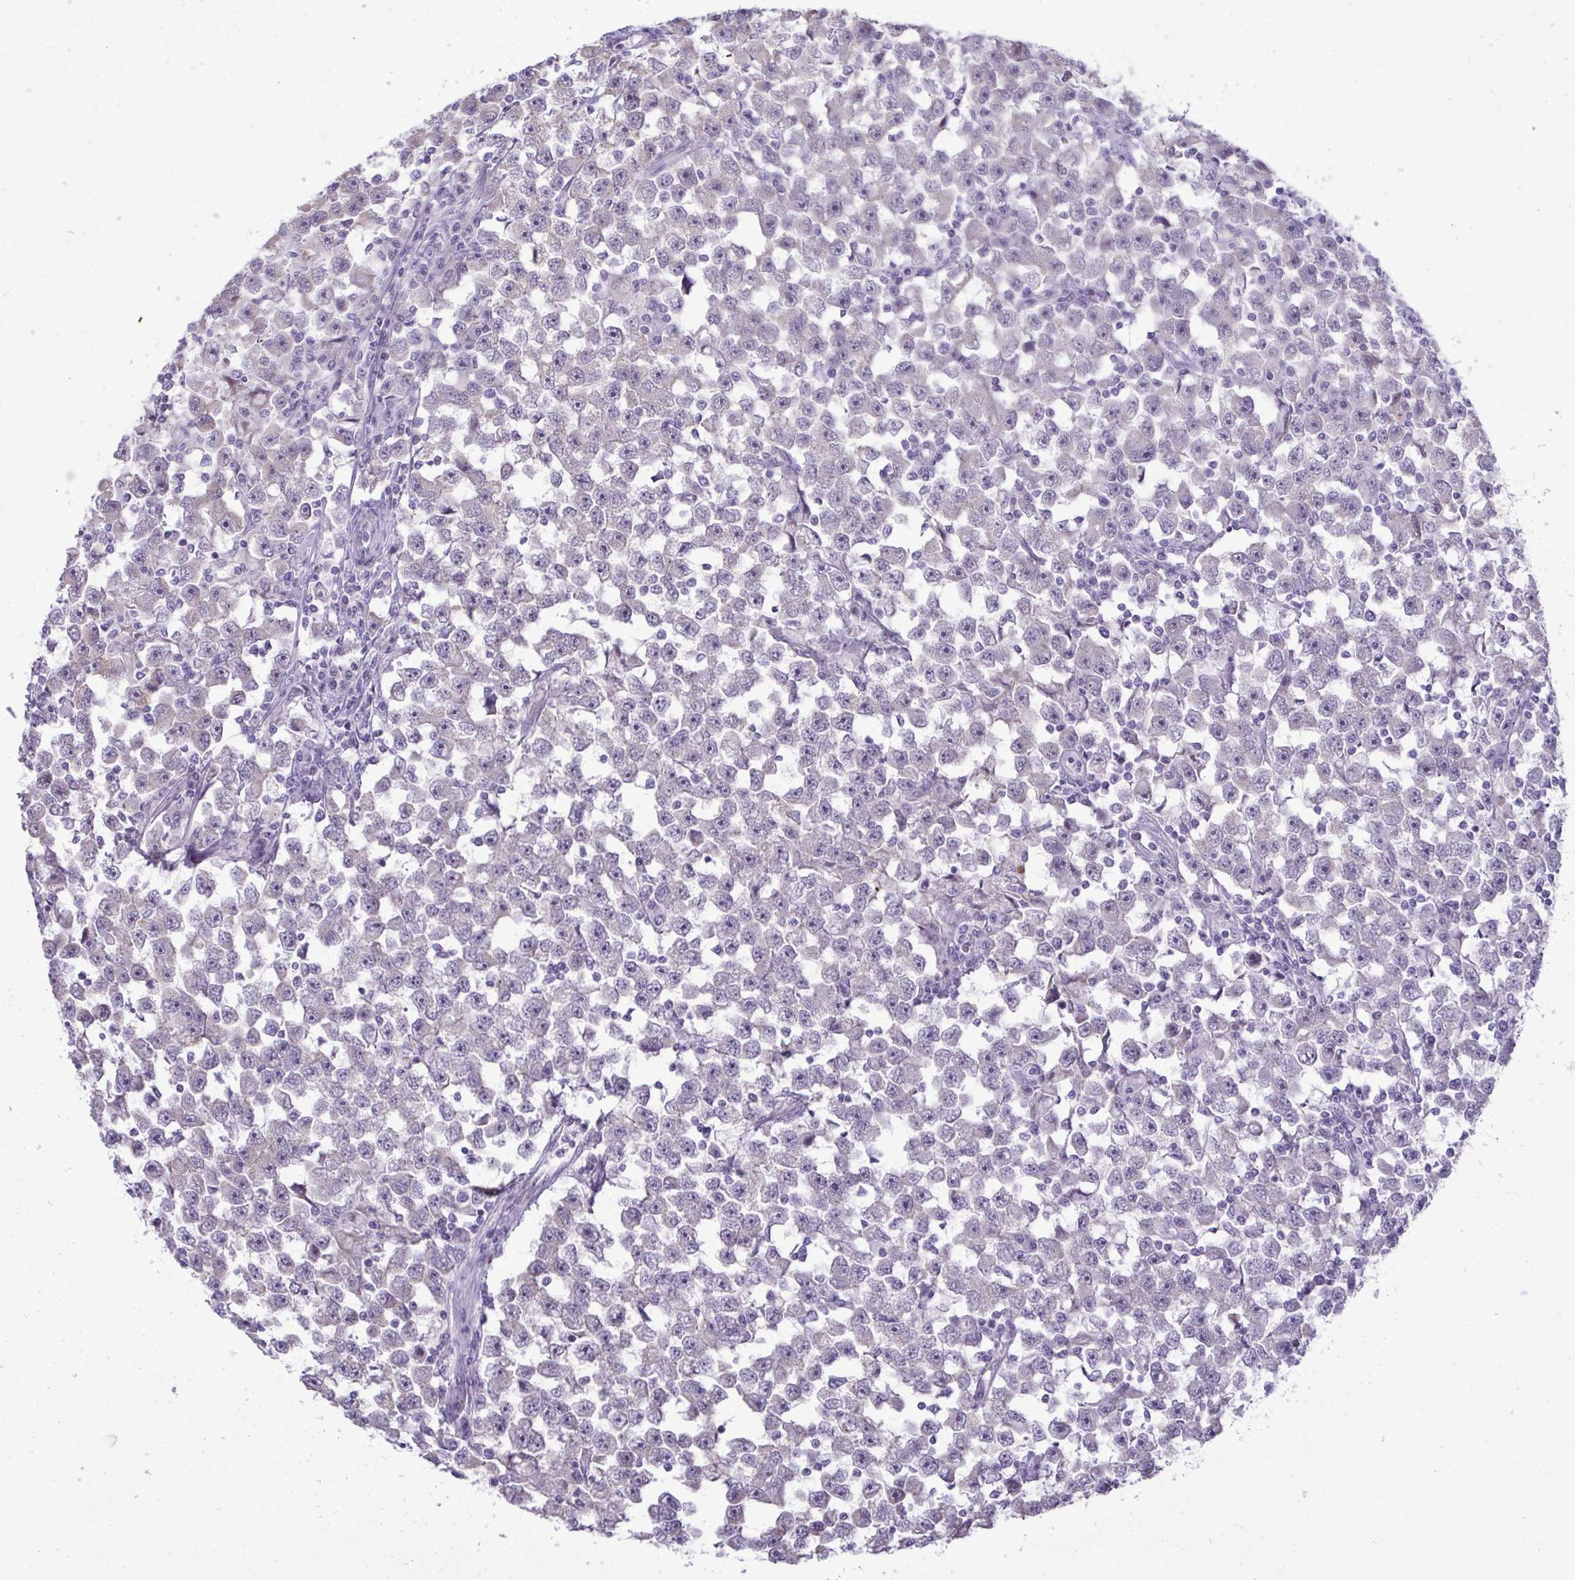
{"staining": {"intensity": "negative", "quantity": "none", "location": "none"}, "tissue": "testis cancer", "cell_type": "Tumor cells", "image_type": "cancer", "snomed": [{"axis": "morphology", "description": "Seminoma, NOS"}, {"axis": "topography", "description": "Testis"}], "caption": "Tumor cells are negative for protein expression in human testis seminoma.", "gene": "SPAG1", "patient": {"sex": "male", "age": 33}}